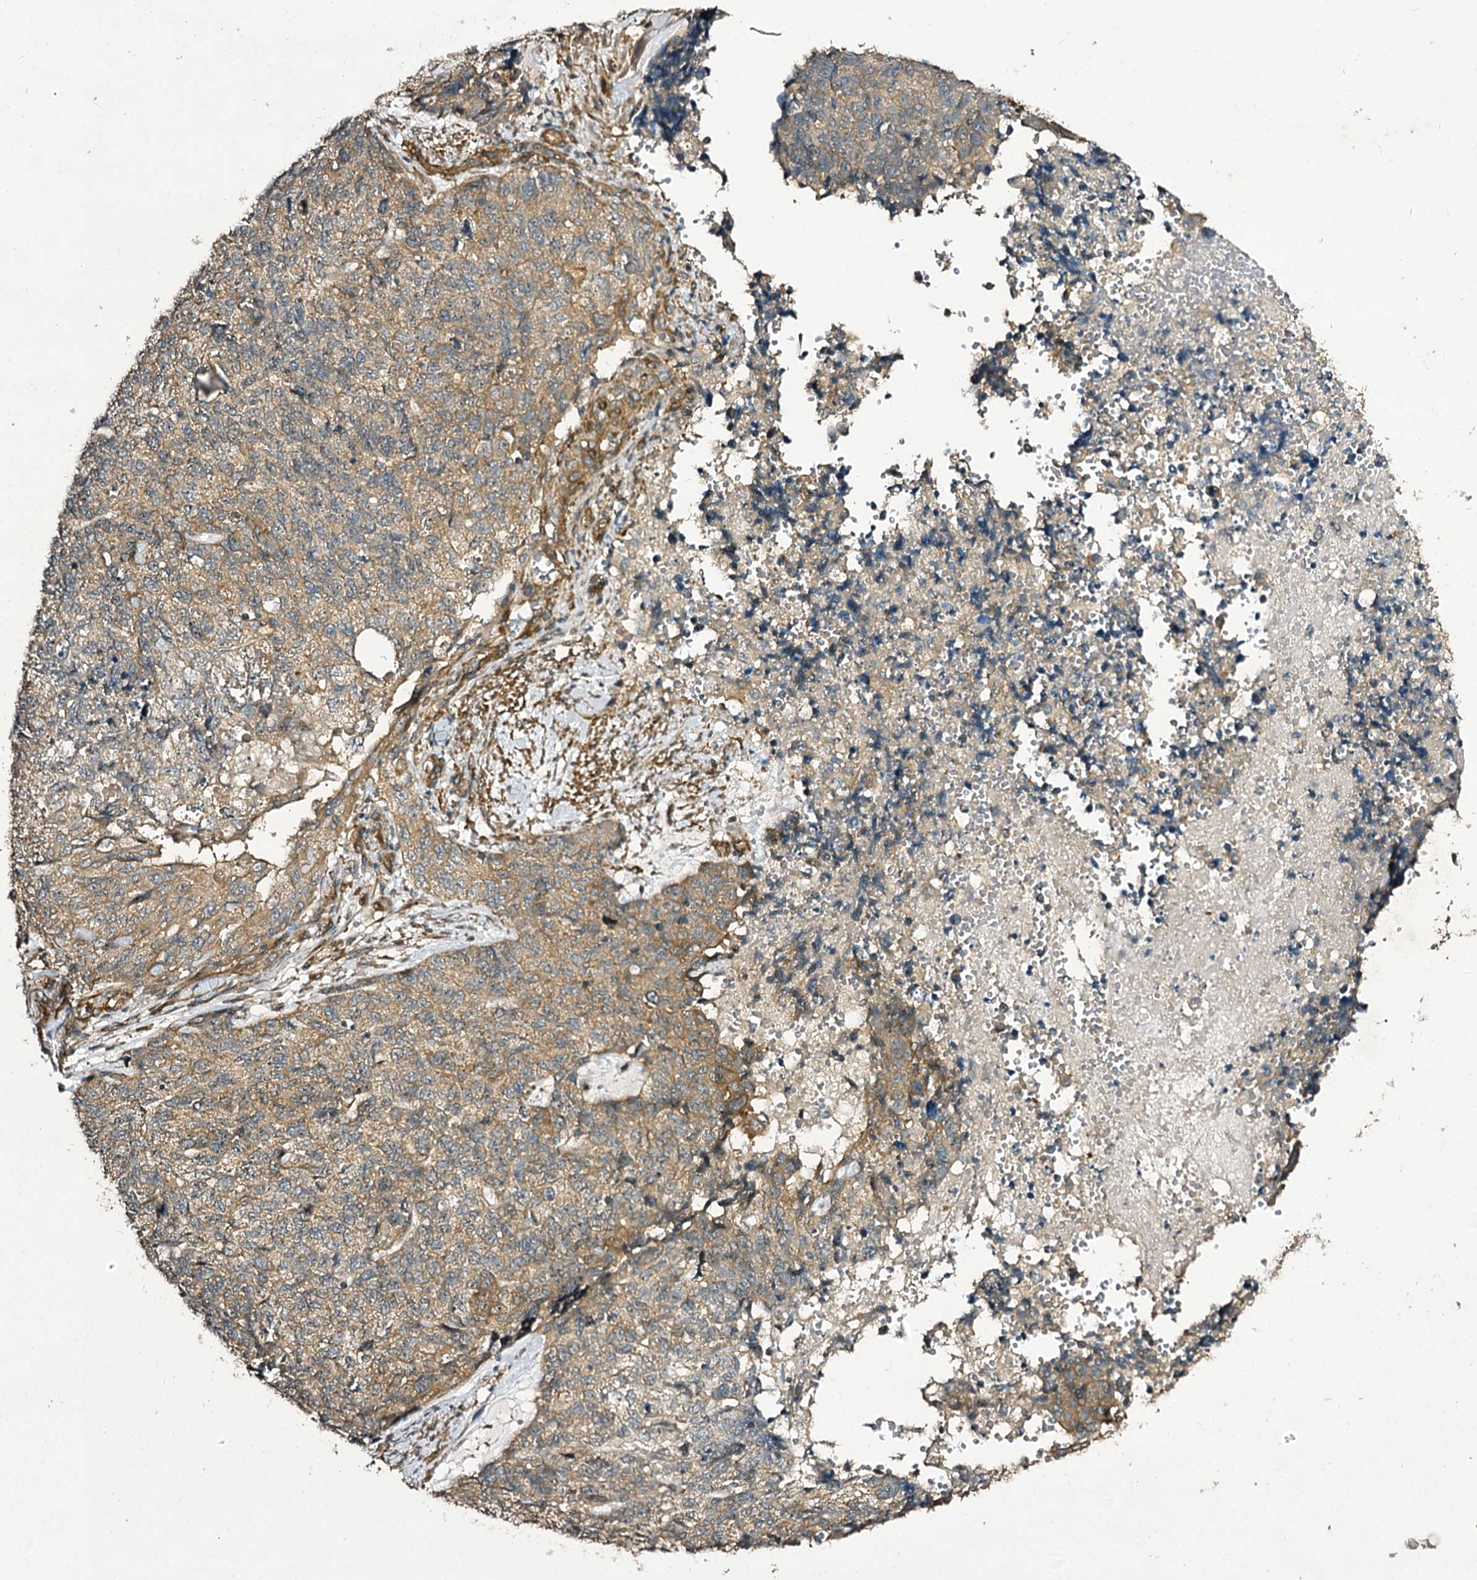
{"staining": {"intensity": "moderate", "quantity": ">75%", "location": "cytoplasmic/membranous"}, "tissue": "cervical cancer", "cell_type": "Tumor cells", "image_type": "cancer", "snomed": [{"axis": "morphology", "description": "Squamous cell carcinoma, NOS"}, {"axis": "topography", "description": "Cervix"}], "caption": "Immunohistochemistry (IHC) staining of cervical squamous cell carcinoma, which displays medium levels of moderate cytoplasmic/membranous expression in approximately >75% of tumor cells indicating moderate cytoplasmic/membranous protein staining. The staining was performed using DAB (brown) for protein detection and nuclei were counterstained in hematoxylin (blue).", "gene": "MYO1C", "patient": {"sex": "female", "age": 63}}